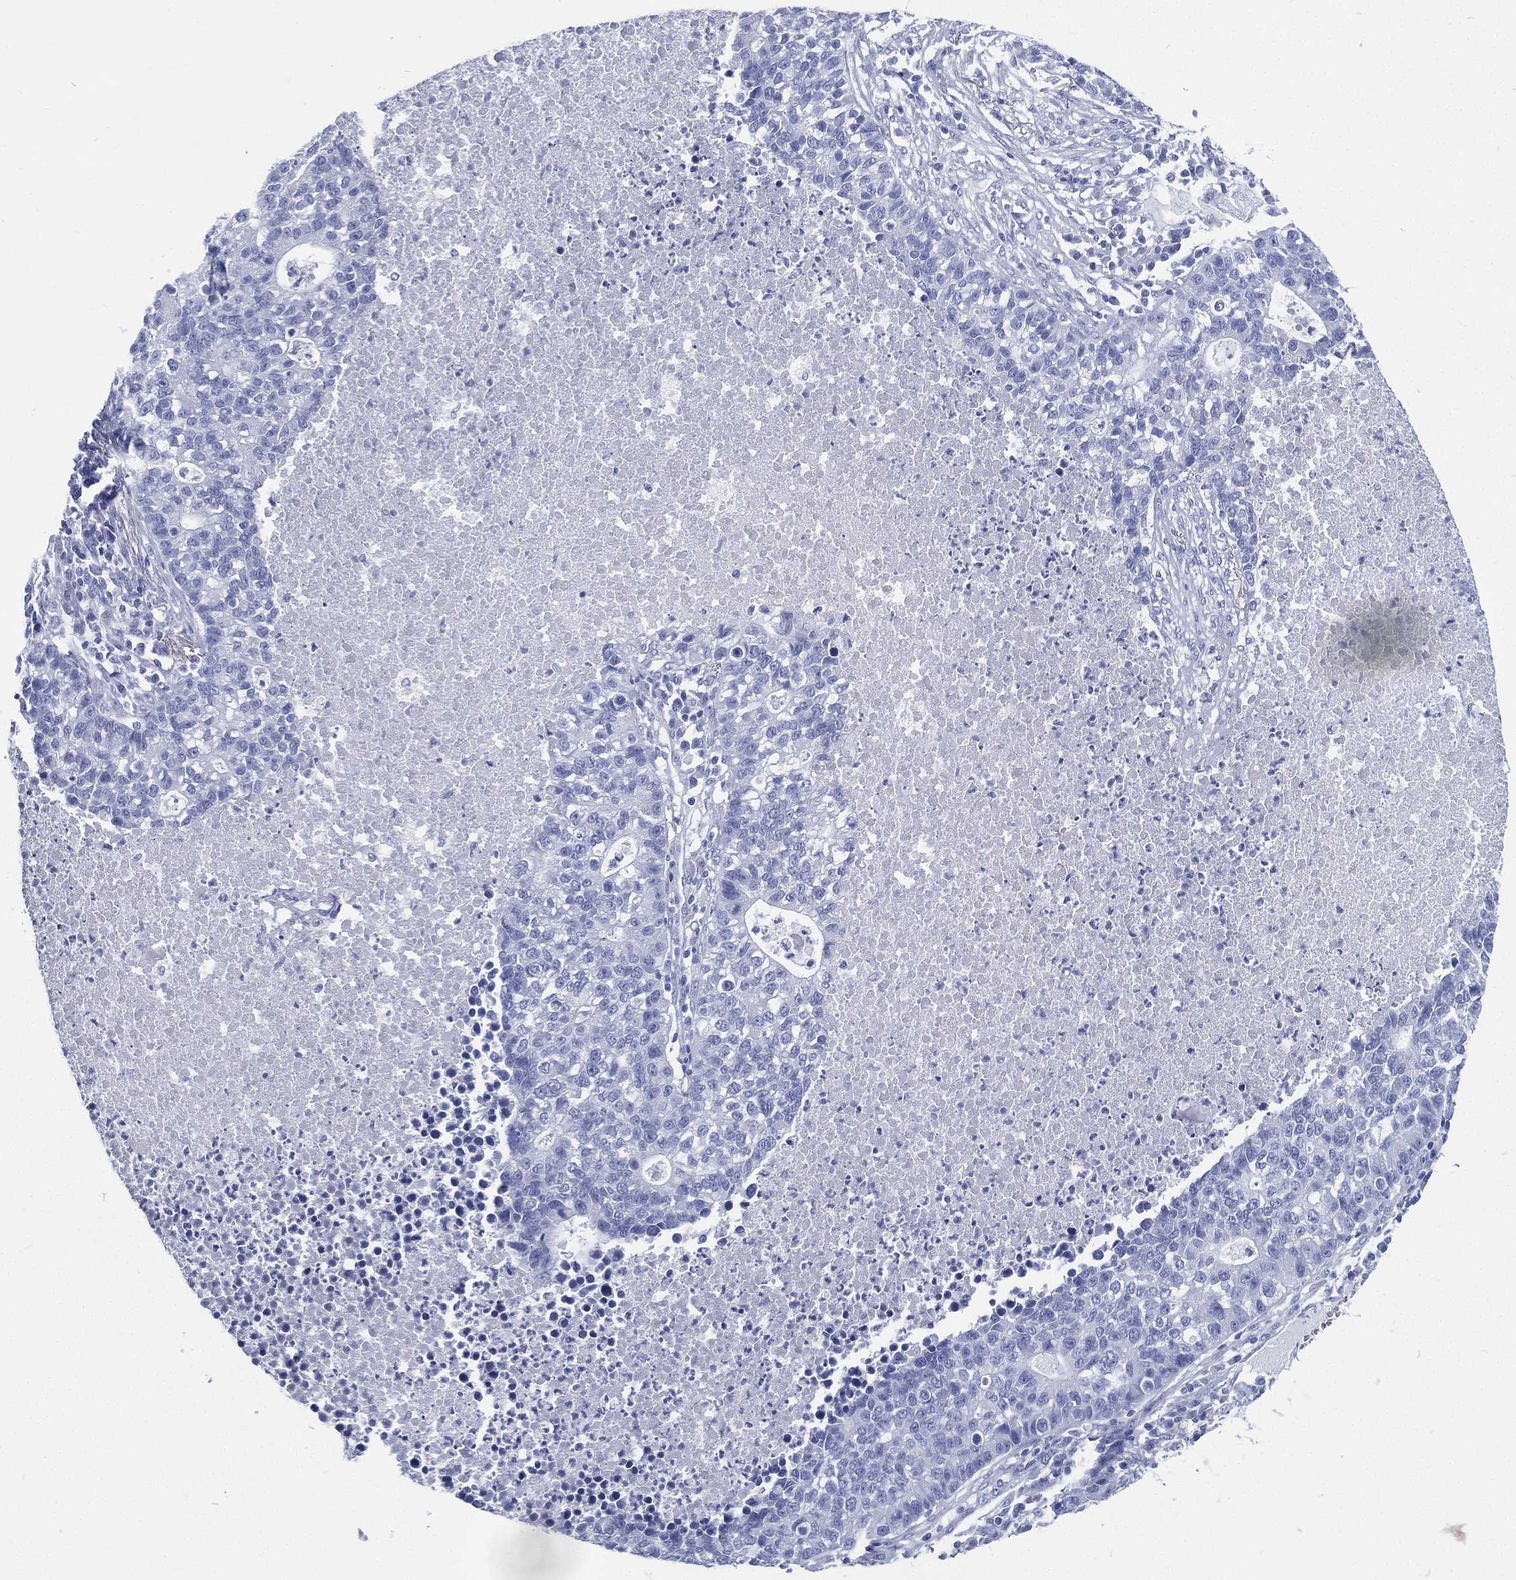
{"staining": {"intensity": "negative", "quantity": "none", "location": "none"}, "tissue": "lung cancer", "cell_type": "Tumor cells", "image_type": "cancer", "snomed": [{"axis": "morphology", "description": "Adenocarcinoma, NOS"}, {"axis": "topography", "description": "Lung"}], "caption": "This histopathology image is of lung cancer stained with IHC to label a protein in brown with the nuclei are counter-stained blue. There is no expression in tumor cells. (Brightfield microscopy of DAB immunohistochemistry at high magnification).", "gene": "RSPH4A", "patient": {"sex": "male", "age": 57}}